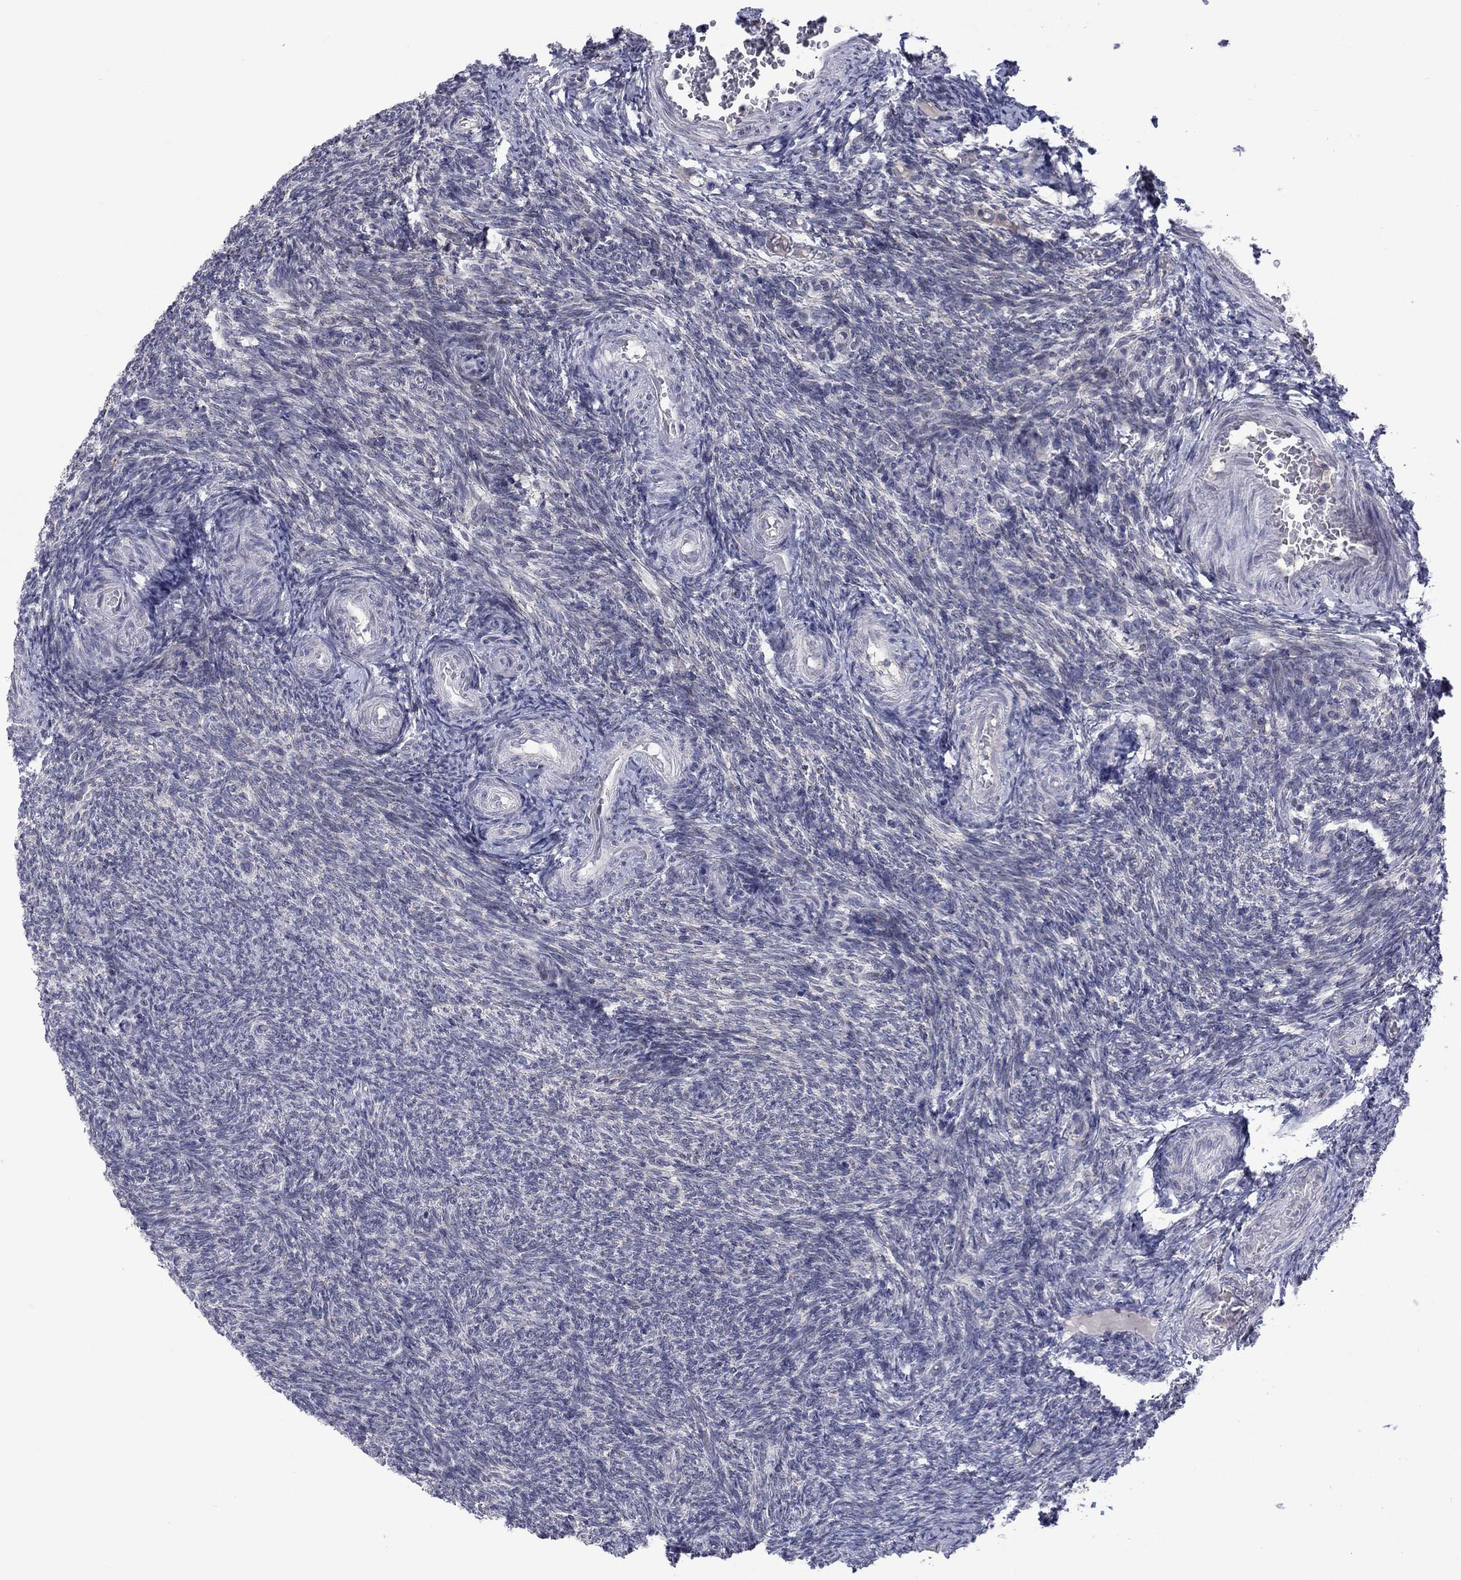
{"staining": {"intensity": "negative", "quantity": "none", "location": "none"}, "tissue": "ovary", "cell_type": "Follicle cells", "image_type": "normal", "snomed": [{"axis": "morphology", "description": "Normal tissue, NOS"}, {"axis": "topography", "description": "Ovary"}], "caption": "Immunohistochemistry photomicrograph of unremarkable ovary stained for a protein (brown), which reveals no positivity in follicle cells.", "gene": "KCNJ16", "patient": {"sex": "female", "age": 39}}